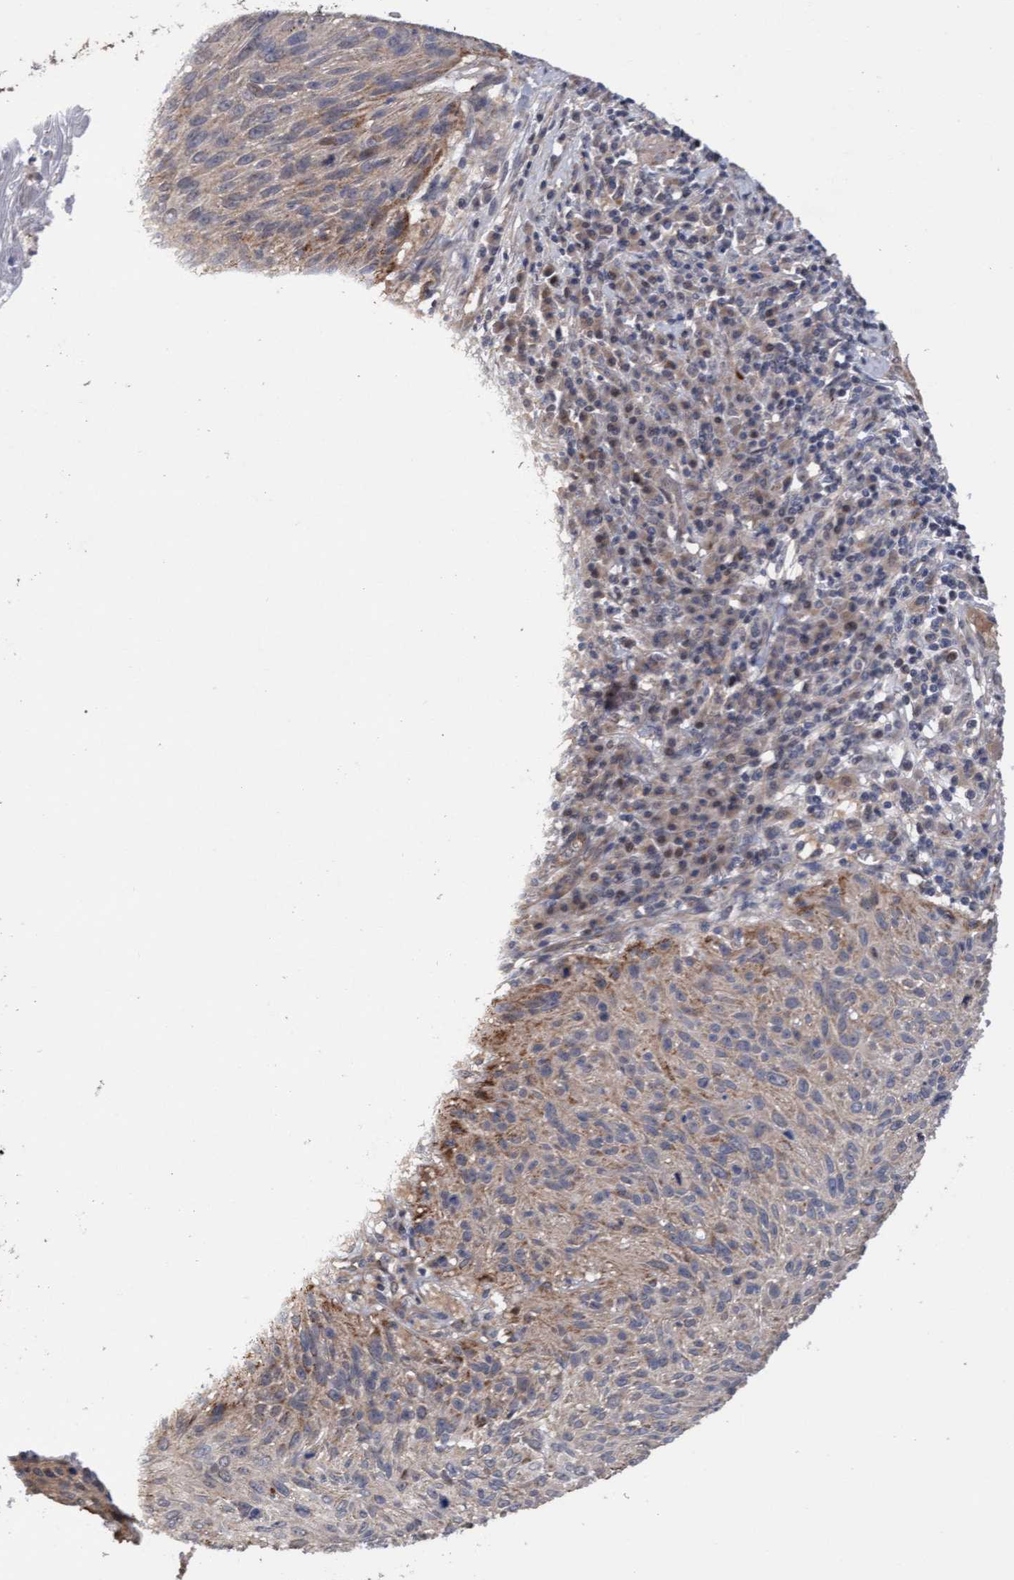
{"staining": {"intensity": "weak", "quantity": "<25%", "location": "cytoplasmic/membranous"}, "tissue": "cervical cancer", "cell_type": "Tumor cells", "image_type": "cancer", "snomed": [{"axis": "morphology", "description": "Squamous cell carcinoma, NOS"}, {"axis": "topography", "description": "Cervix"}], "caption": "Image shows no significant protein expression in tumor cells of squamous cell carcinoma (cervical).", "gene": "ITFG1", "patient": {"sex": "female", "age": 51}}